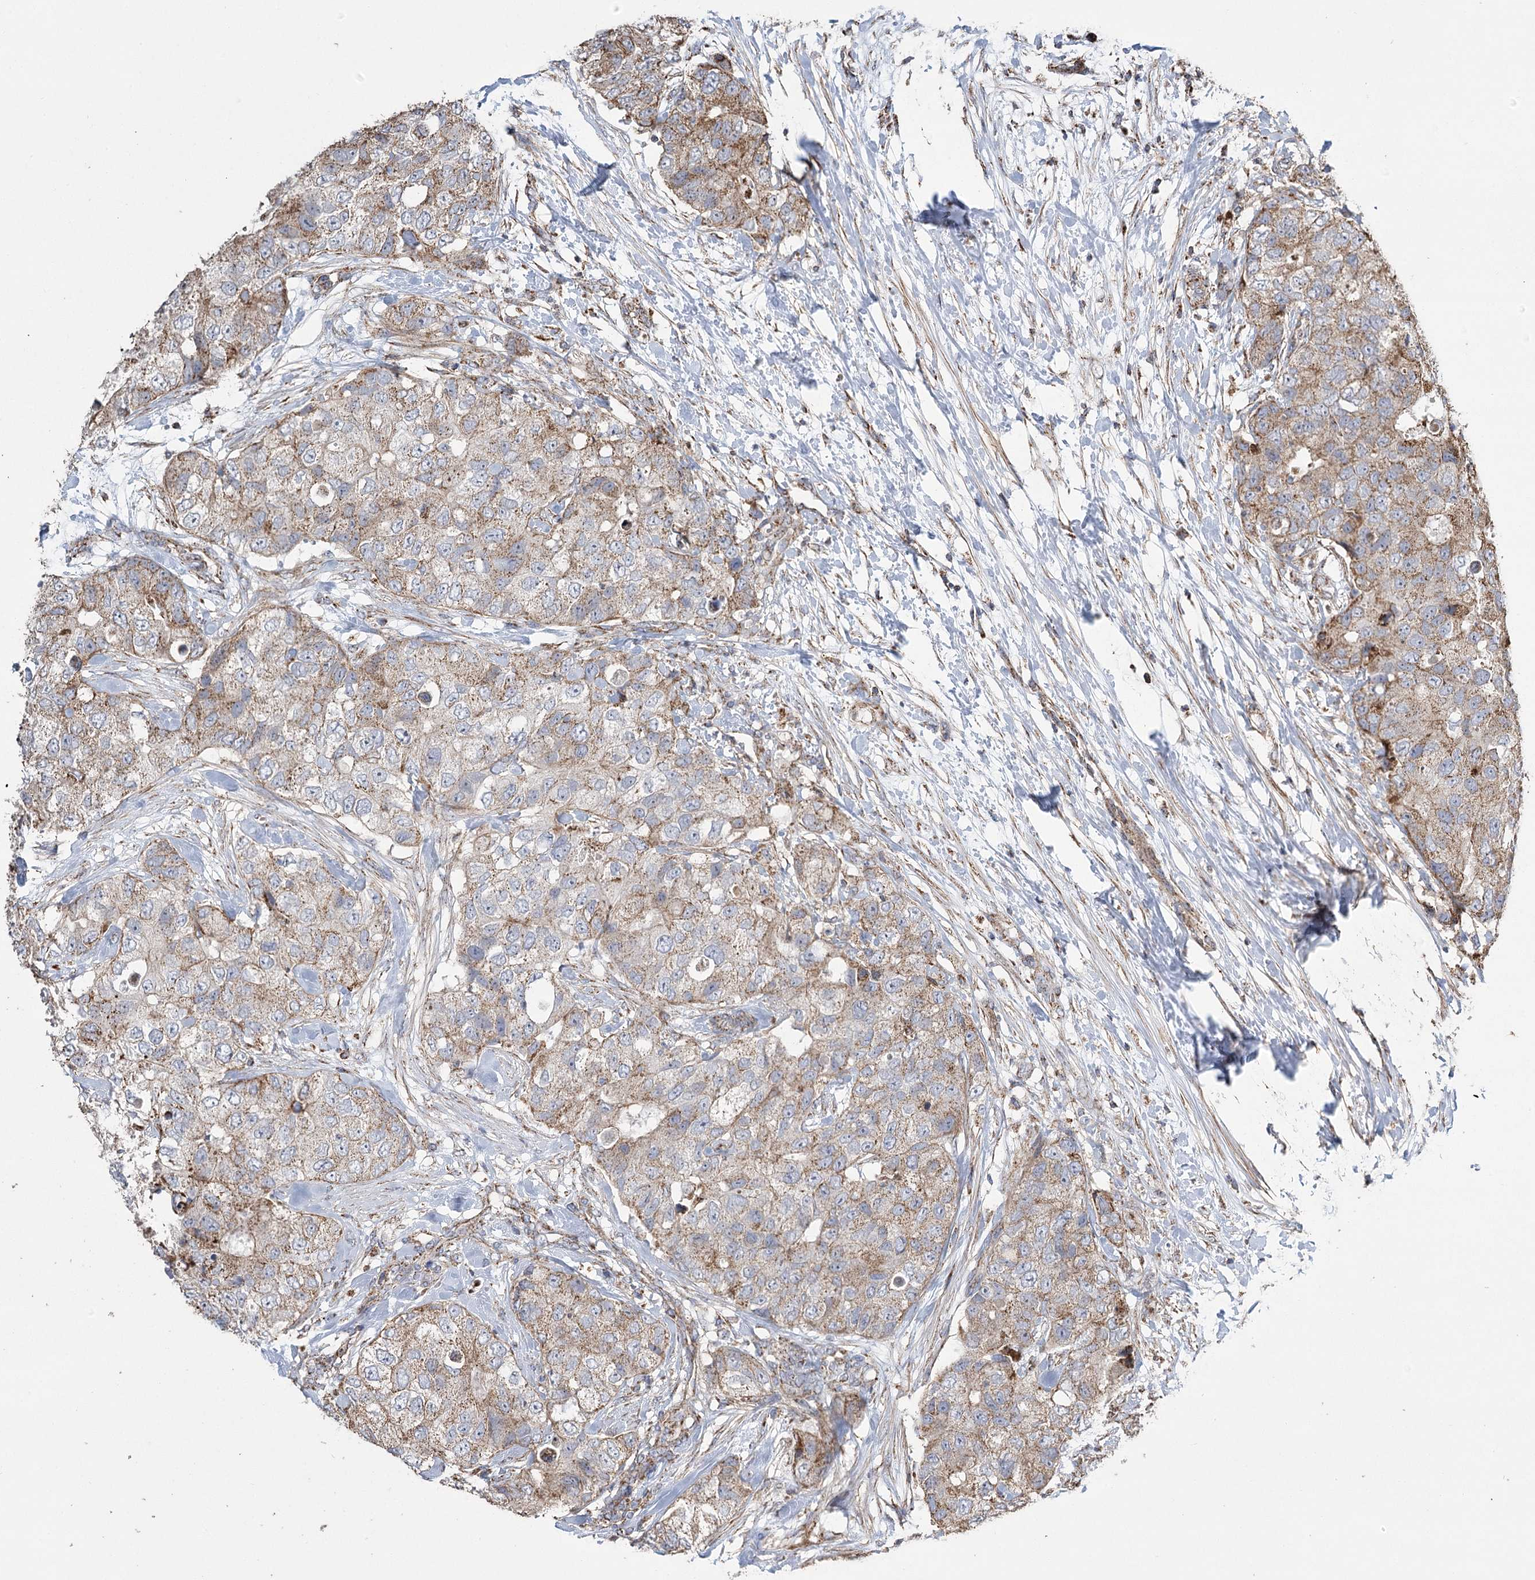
{"staining": {"intensity": "moderate", "quantity": "25%-75%", "location": "cytoplasmic/membranous"}, "tissue": "breast cancer", "cell_type": "Tumor cells", "image_type": "cancer", "snomed": [{"axis": "morphology", "description": "Duct carcinoma"}, {"axis": "topography", "description": "Breast"}], "caption": "Immunohistochemistry (DAB (3,3'-diaminobenzidine)) staining of breast cancer (invasive ductal carcinoma) demonstrates moderate cytoplasmic/membranous protein expression in approximately 25%-75% of tumor cells.", "gene": "RANBP3L", "patient": {"sex": "female", "age": 62}}